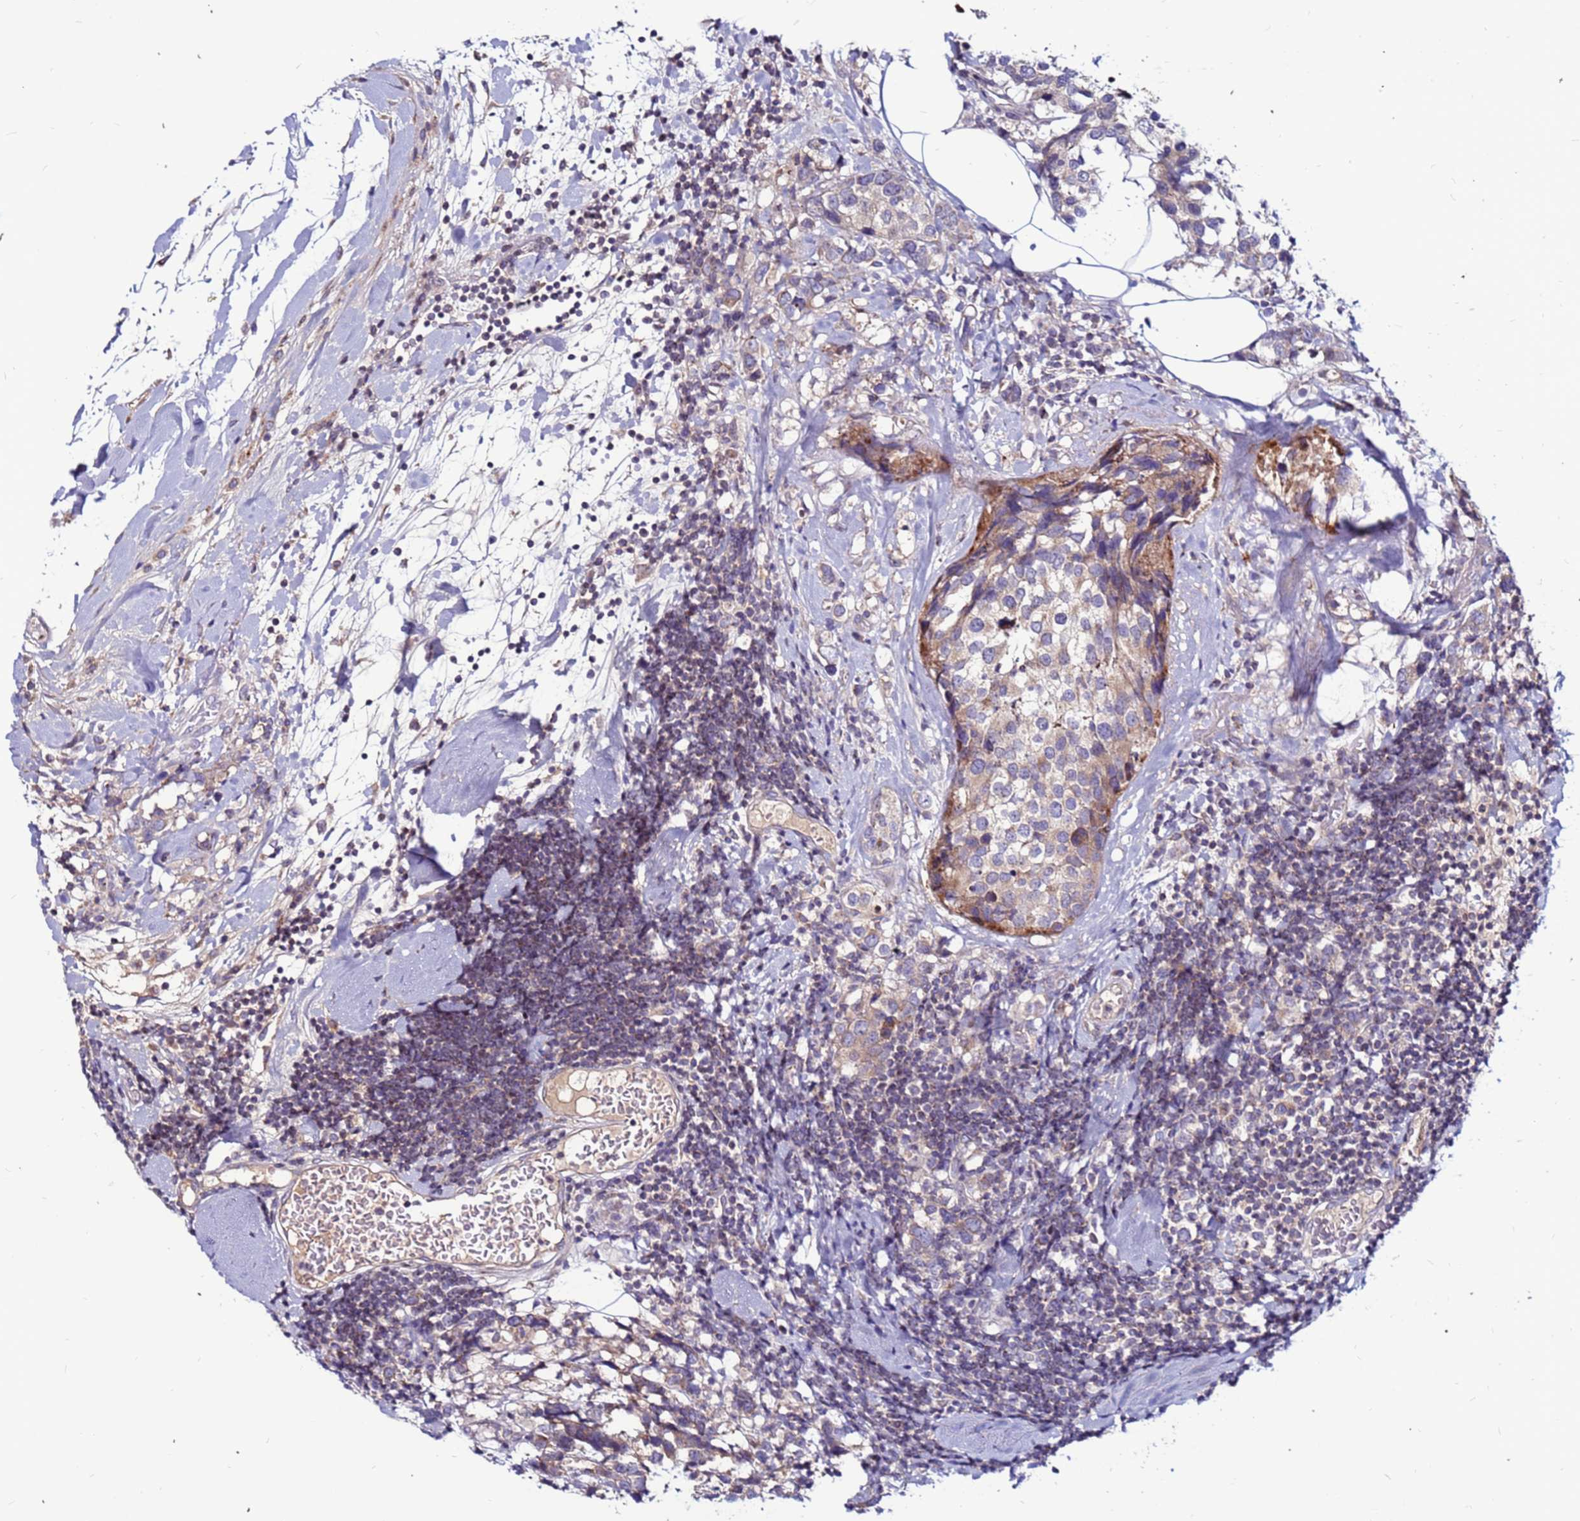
{"staining": {"intensity": "weak", "quantity": "<25%", "location": "cytoplasmic/membranous"}, "tissue": "breast cancer", "cell_type": "Tumor cells", "image_type": "cancer", "snomed": [{"axis": "morphology", "description": "Lobular carcinoma"}, {"axis": "topography", "description": "Breast"}], "caption": "Tumor cells are negative for brown protein staining in breast lobular carcinoma. The staining was performed using DAB to visualize the protein expression in brown, while the nuclei were stained in blue with hematoxylin (Magnification: 20x).", "gene": "CCDC71", "patient": {"sex": "female", "age": 59}}